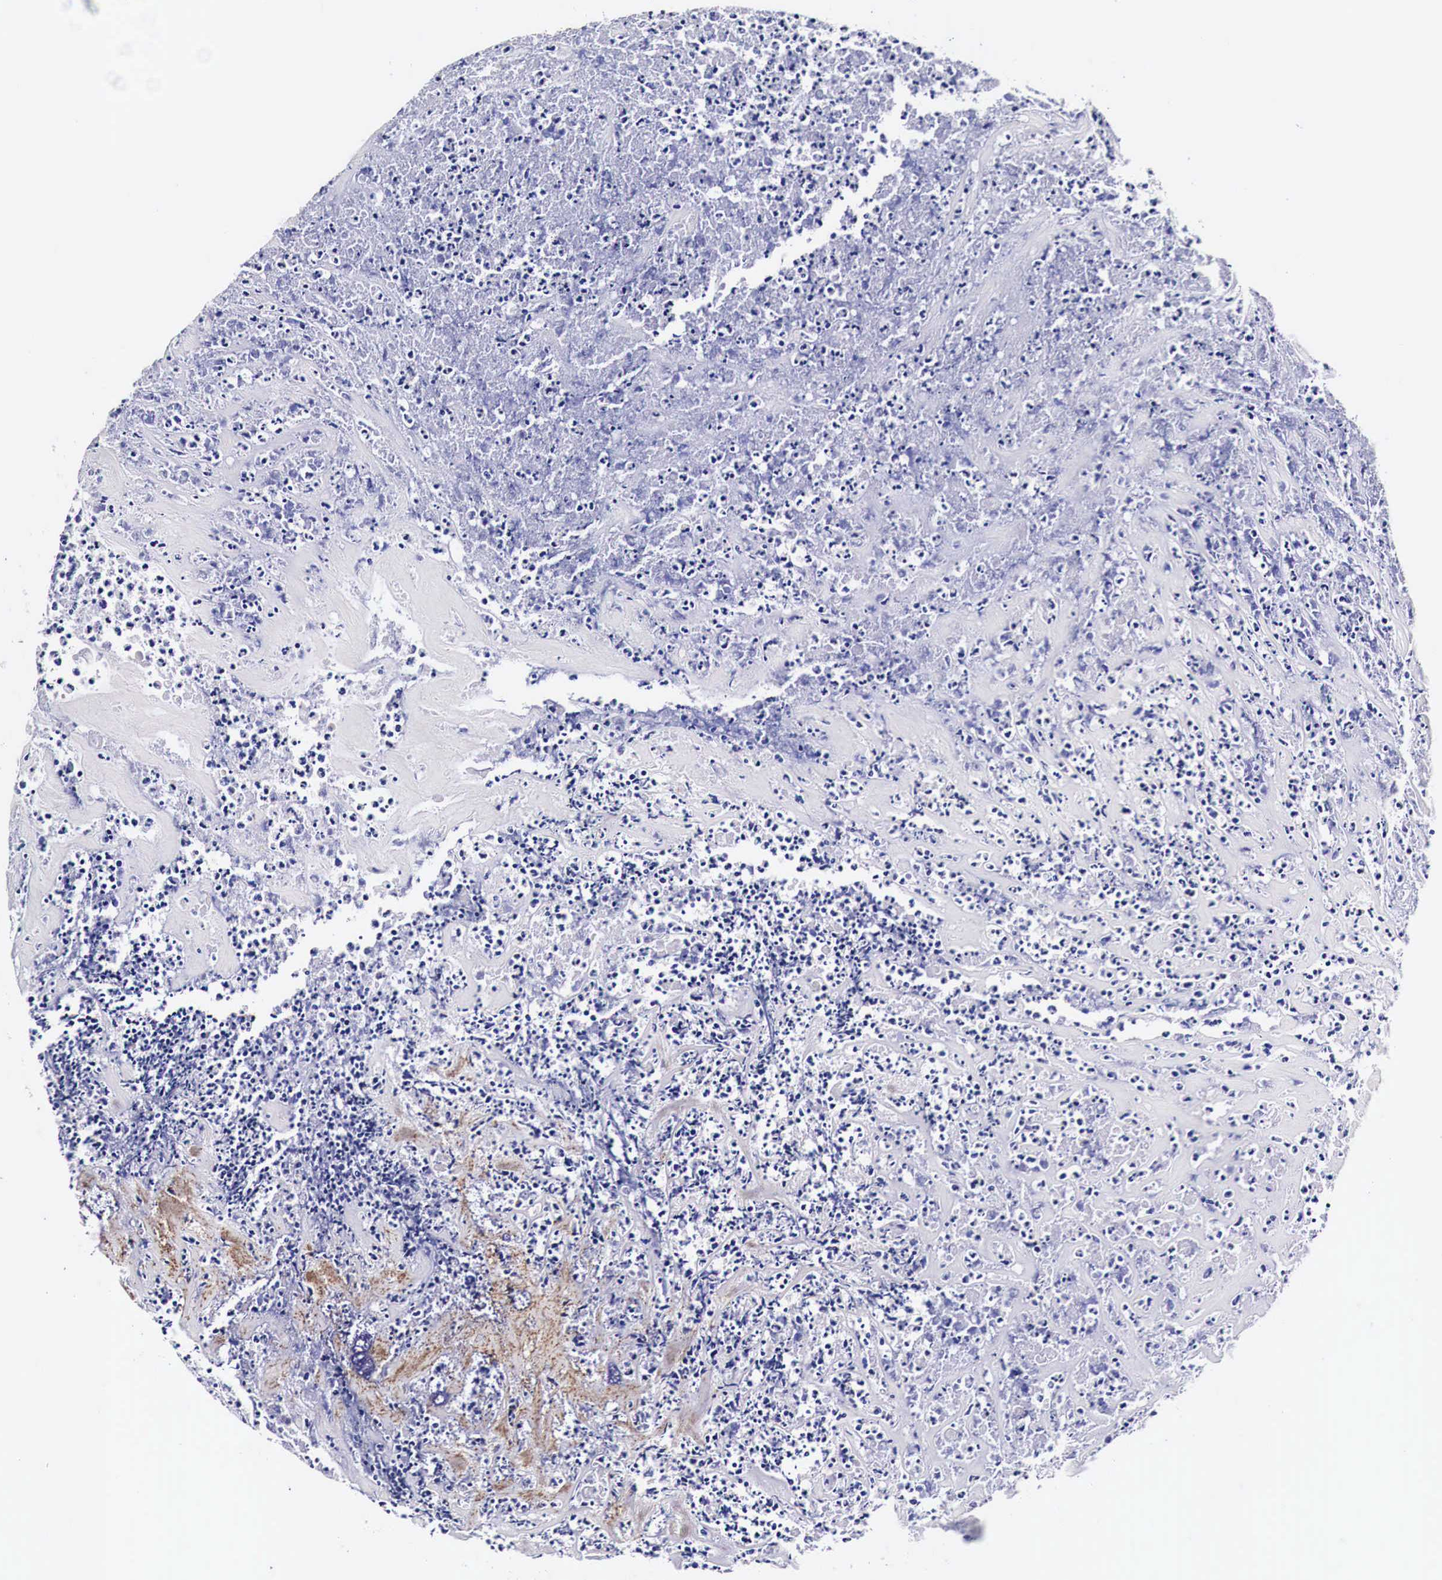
{"staining": {"intensity": "weak", "quantity": "<25%", "location": "cytoplasmic/membranous"}, "tissue": "colorectal cancer", "cell_type": "Tumor cells", "image_type": "cancer", "snomed": [{"axis": "morphology", "description": "Adenocarcinoma, NOS"}, {"axis": "topography", "description": "Colon"}], "caption": "This is a photomicrograph of IHC staining of colorectal adenocarcinoma, which shows no expression in tumor cells.", "gene": "HSPB1", "patient": {"sex": "female", "age": 70}}